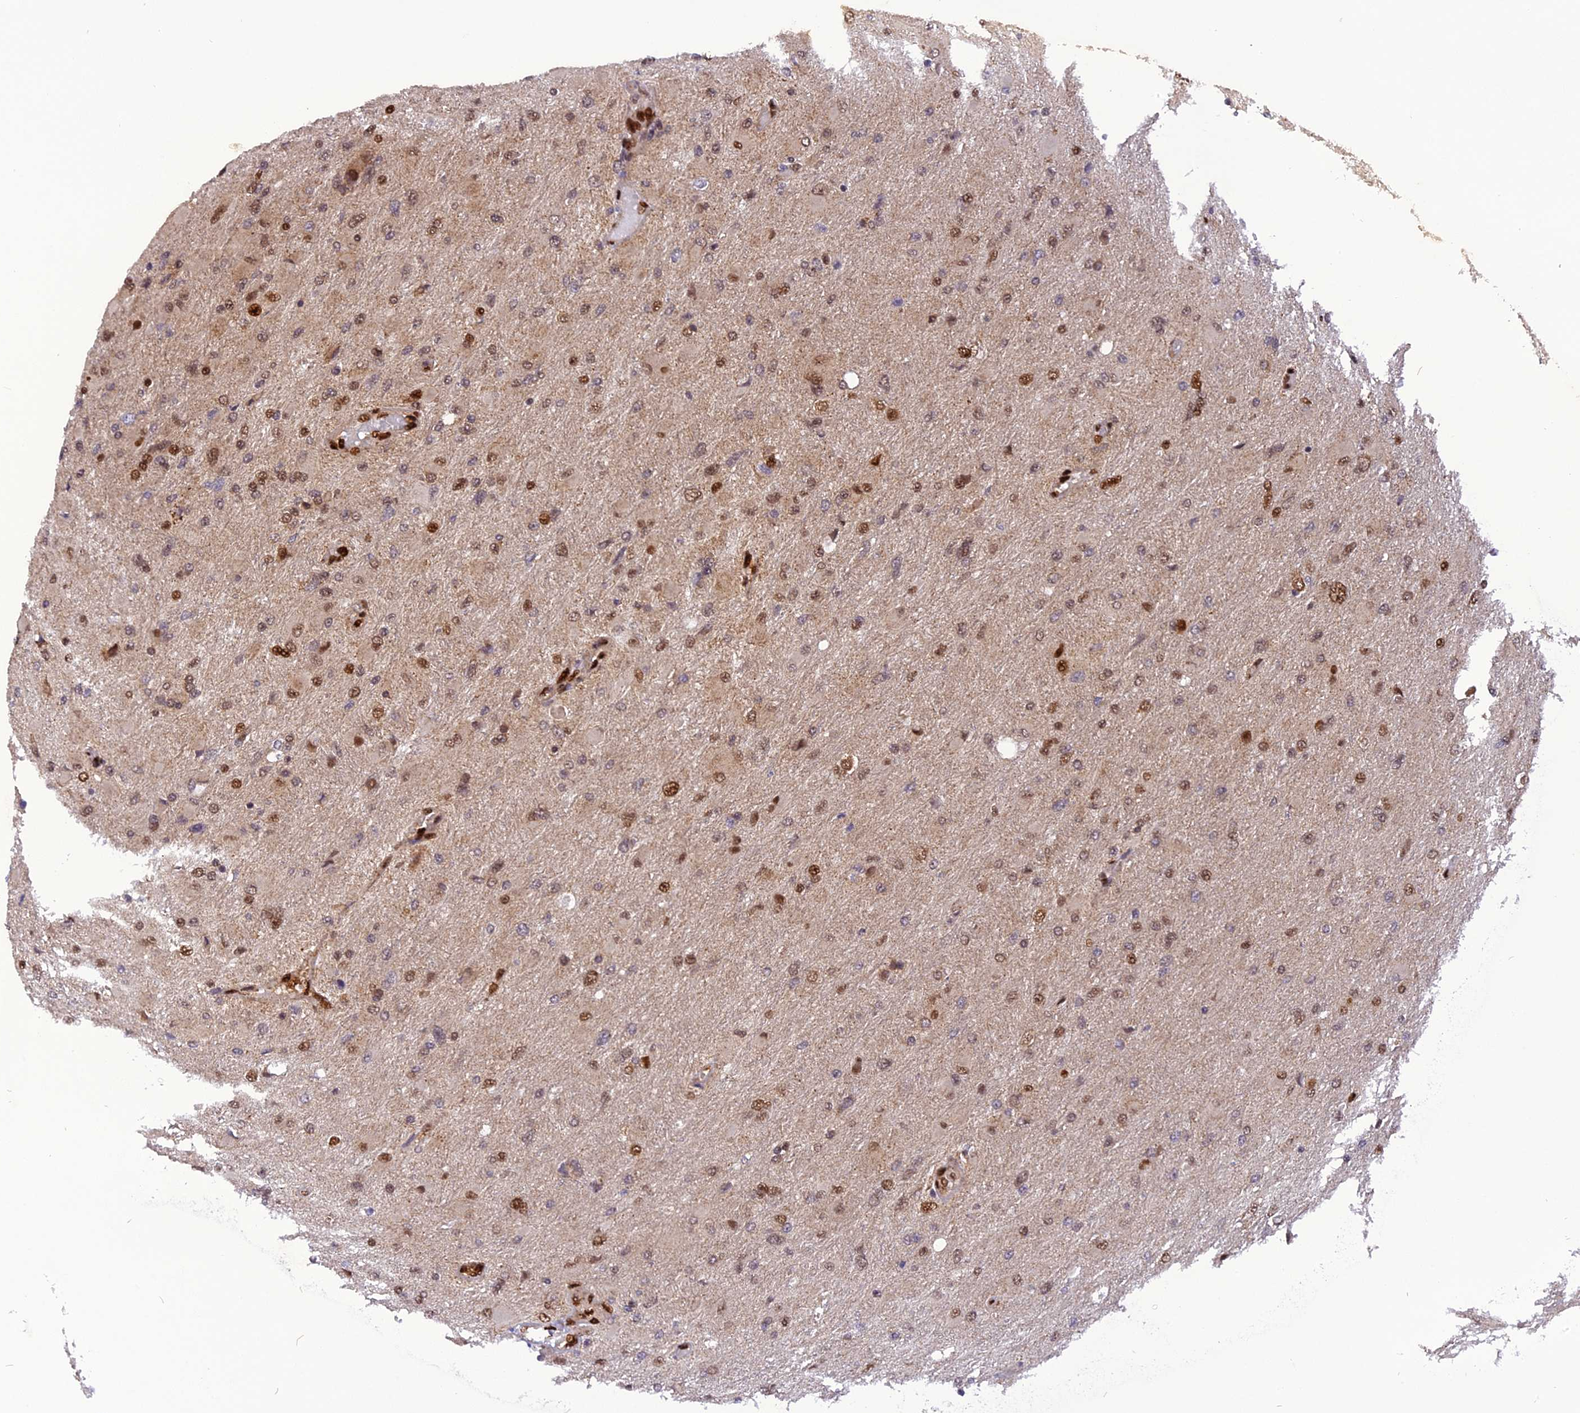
{"staining": {"intensity": "moderate", "quantity": "25%-75%", "location": "nuclear"}, "tissue": "glioma", "cell_type": "Tumor cells", "image_type": "cancer", "snomed": [{"axis": "morphology", "description": "Glioma, malignant, High grade"}, {"axis": "topography", "description": "Cerebral cortex"}], "caption": "This image reveals immunohistochemistry (IHC) staining of glioma, with medium moderate nuclear staining in approximately 25%-75% of tumor cells.", "gene": "MICALL1", "patient": {"sex": "female", "age": 36}}